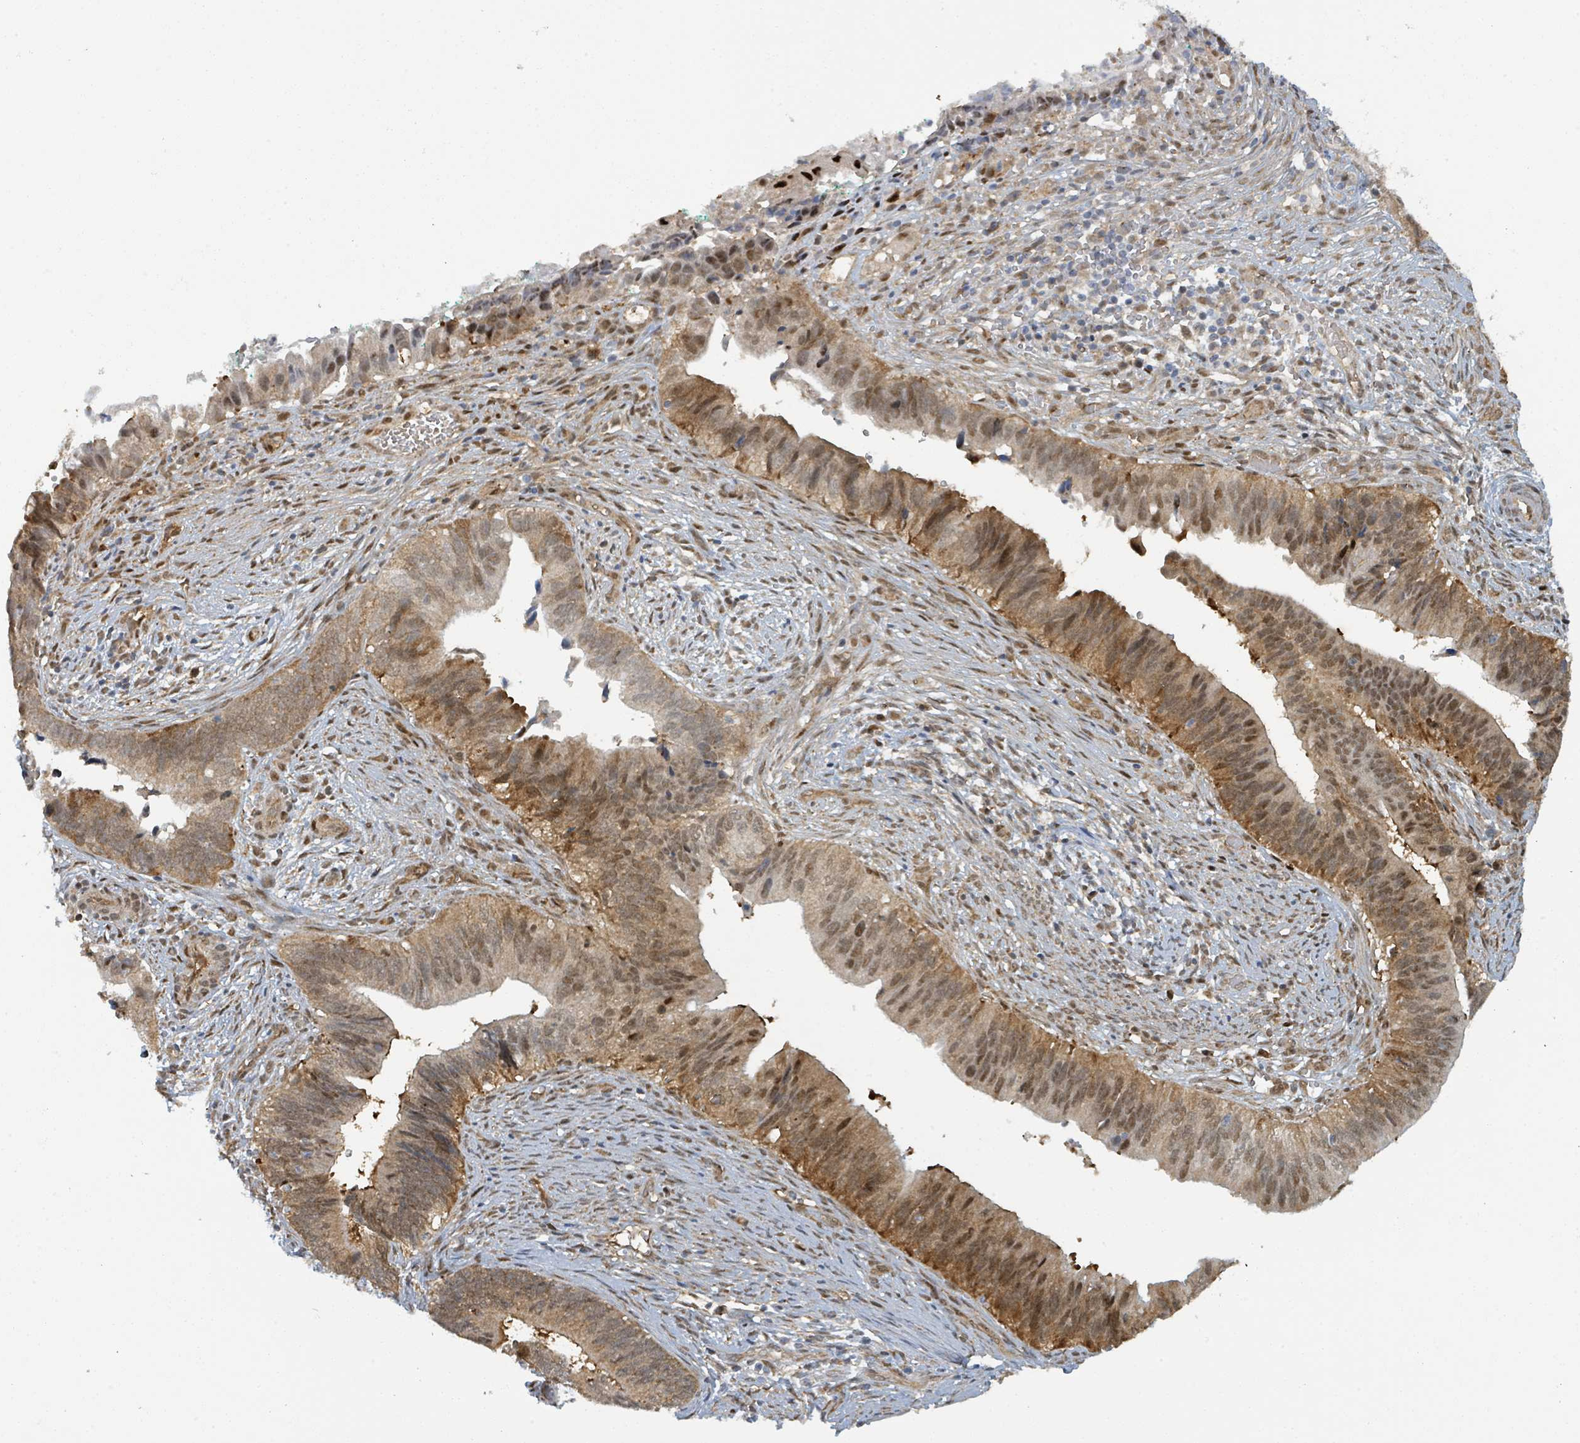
{"staining": {"intensity": "moderate", "quantity": ">75%", "location": "cytoplasmic/membranous,nuclear"}, "tissue": "cervical cancer", "cell_type": "Tumor cells", "image_type": "cancer", "snomed": [{"axis": "morphology", "description": "Adenocarcinoma, NOS"}, {"axis": "topography", "description": "Cervix"}], "caption": "Immunohistochemical staining of cervical cancer (adenocarcinoma) reveals medium levels of moderate cytoplasmic/membranous and nuclear positivity in approximately >75% of tumor cells. (brown staining indicates protein expression, while blue staining denotes nuclei).", "gene": "PSMB7", "patient": {"sex": "female", "age": 42}}